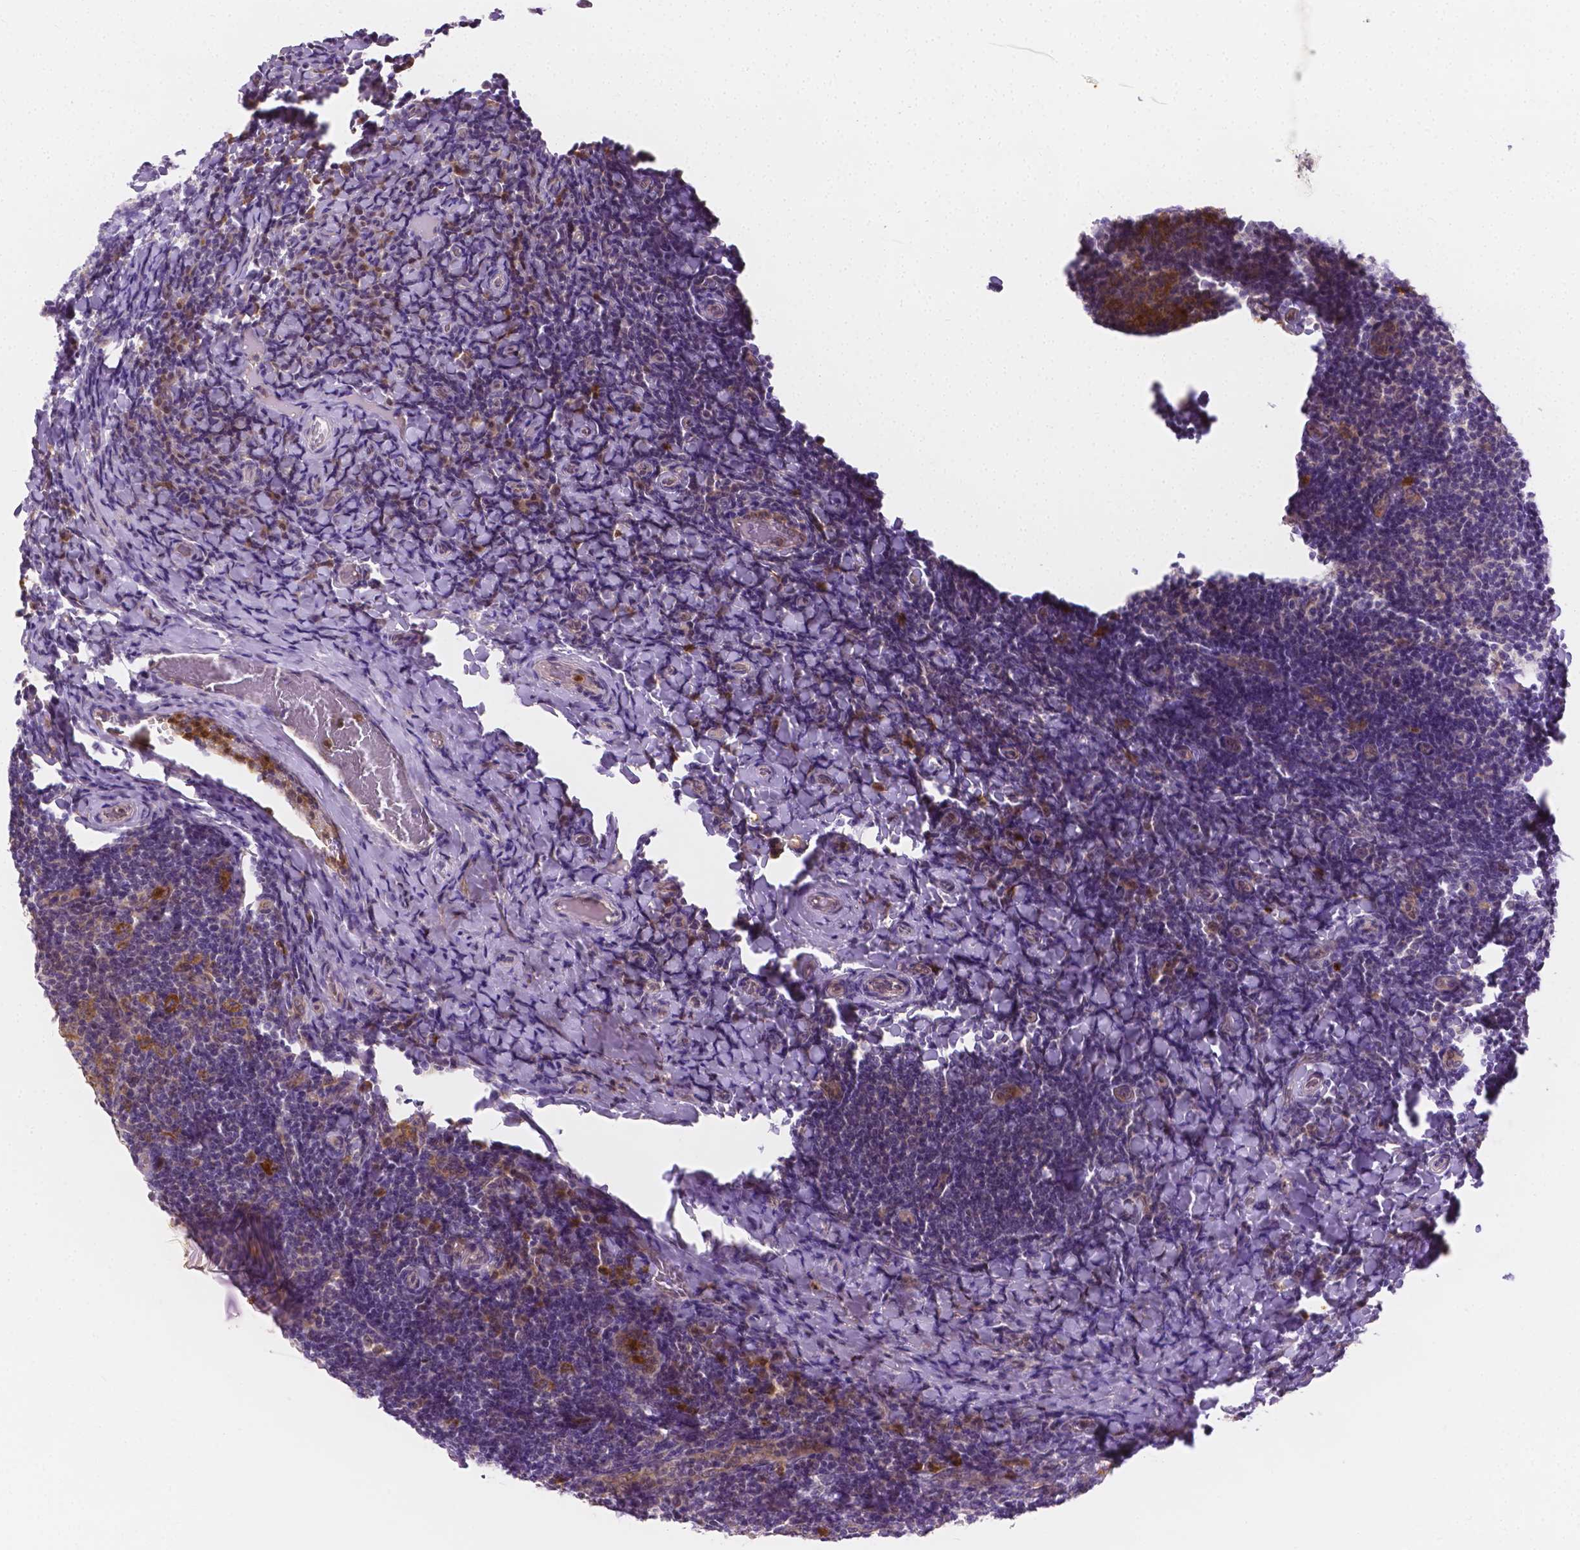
{"staining": {"intensity": "moderate", "quantity": "<25%", "location": "cytoplasmic/membranous"}, "tissue": "tonsil", "cell_type": "Germinal center cells", "image_type": "normal", "snomed": [{"axis": "morphology", "description": "Normal tissue, NOS"}, {"axis": "topography", "description": "Tonsil"}], "caption": "Tonsil stained with DAB IHC displays low levels of moderate cytoplasmic/membranous positivity in approximately <25% of germinal center cells.", "gene": "ZNRD2", "patient": {"sex": "female", "age": 10}}